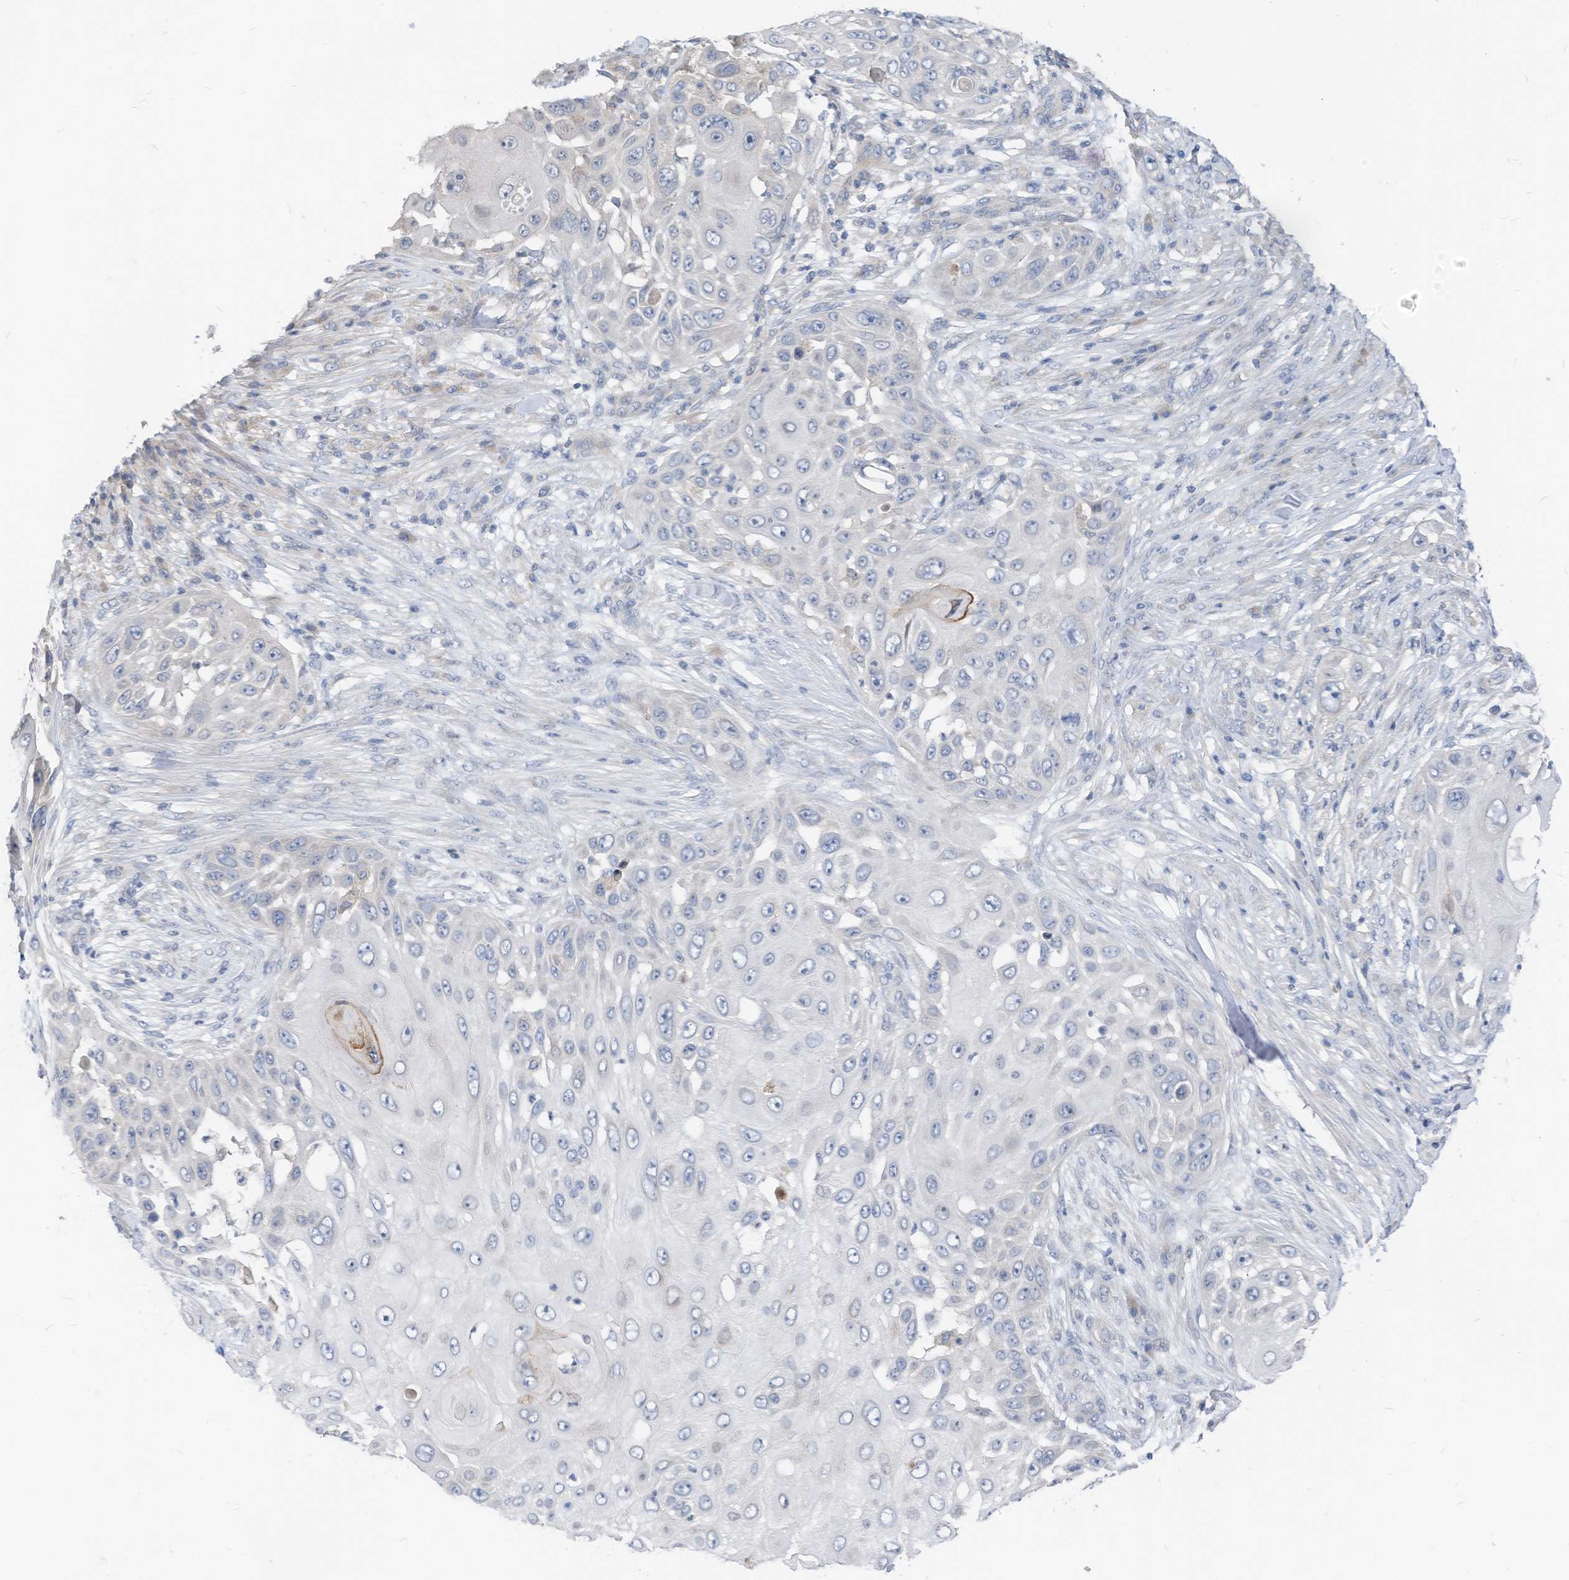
{"staining": {"intensity": "negative", "quantity": "none", "location": "none"}, "tissue": "skin cancer", "cell_type": "Tumor cells", "image_type": "cancer", "snomed": [{"axis": "morphology", "description": "Squamous cell carcinoma, NOS"}, {"axis": "topography", "description": "Skin"}], "caption": "DAB (3,3'-diaminobenzidine) immunohistochemical staining of skin cancer demonstrates no significant positivity in tumor cells.", "gene": "LDAH", "patient": {"sex": "female", "age": 44}}